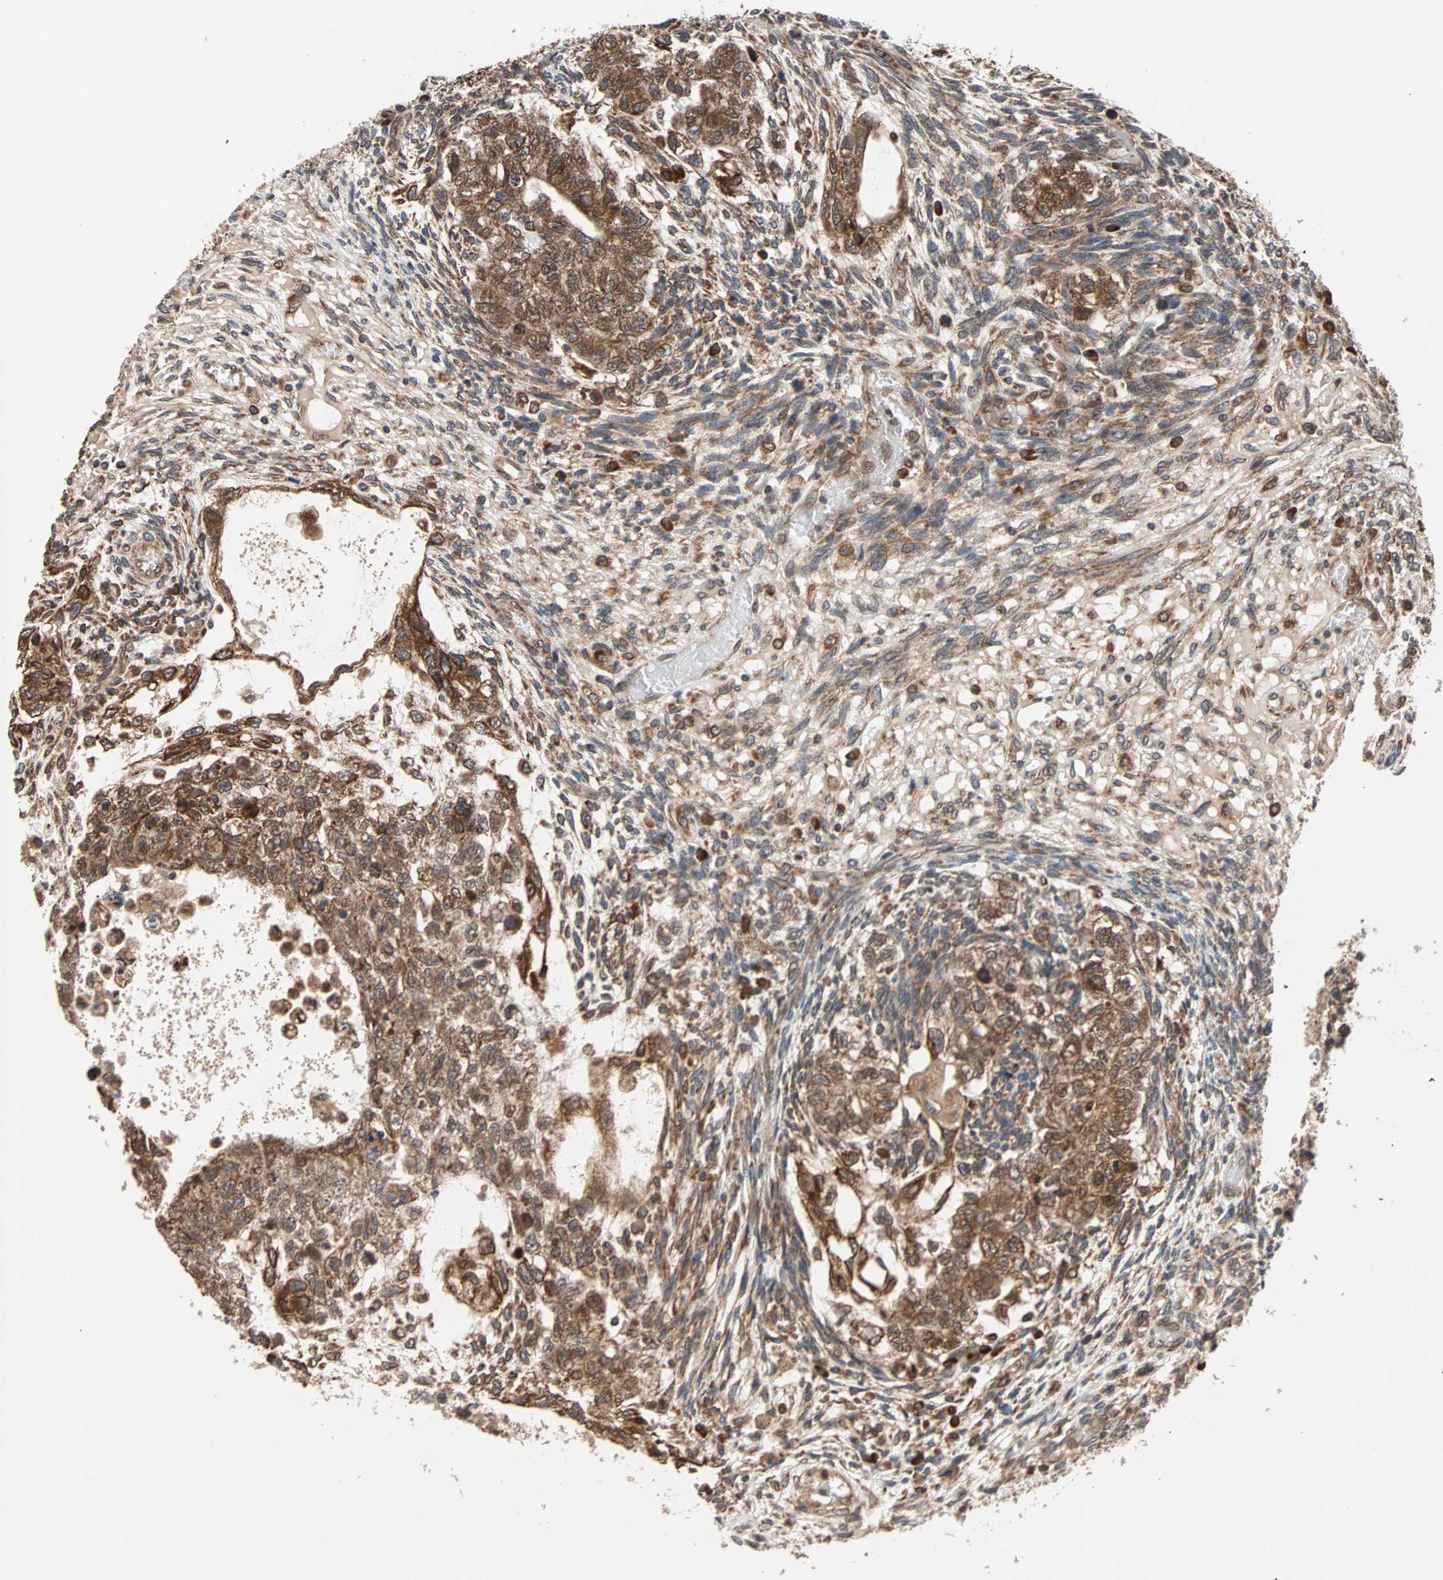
{"staining": {"intensity": "strong", "quantity": ">75%", "location": "cytoplasmic/membranous"}, "tissue": "testis cancer", "cell_type": "Tumor cells", "image_type": "cancer", "snomed": [{"axis": "morphology", "description": "Normal tissue, NOS"}, {"axis": "morphology", "description": "Carcinoma, Embryonal, NOS"}, {"axis": "topography", "description": "Testis"}], "caption": "A high amount of strong cytoplasmic/membranous expression is present in approximately >75% of tumor cells in testis cancer (embryonal carcinoma) tissue. (IHC, brightfield microscopy, high magnification).", "gene": "AUP1", "patient": {"sex": "male", "age": 36}}